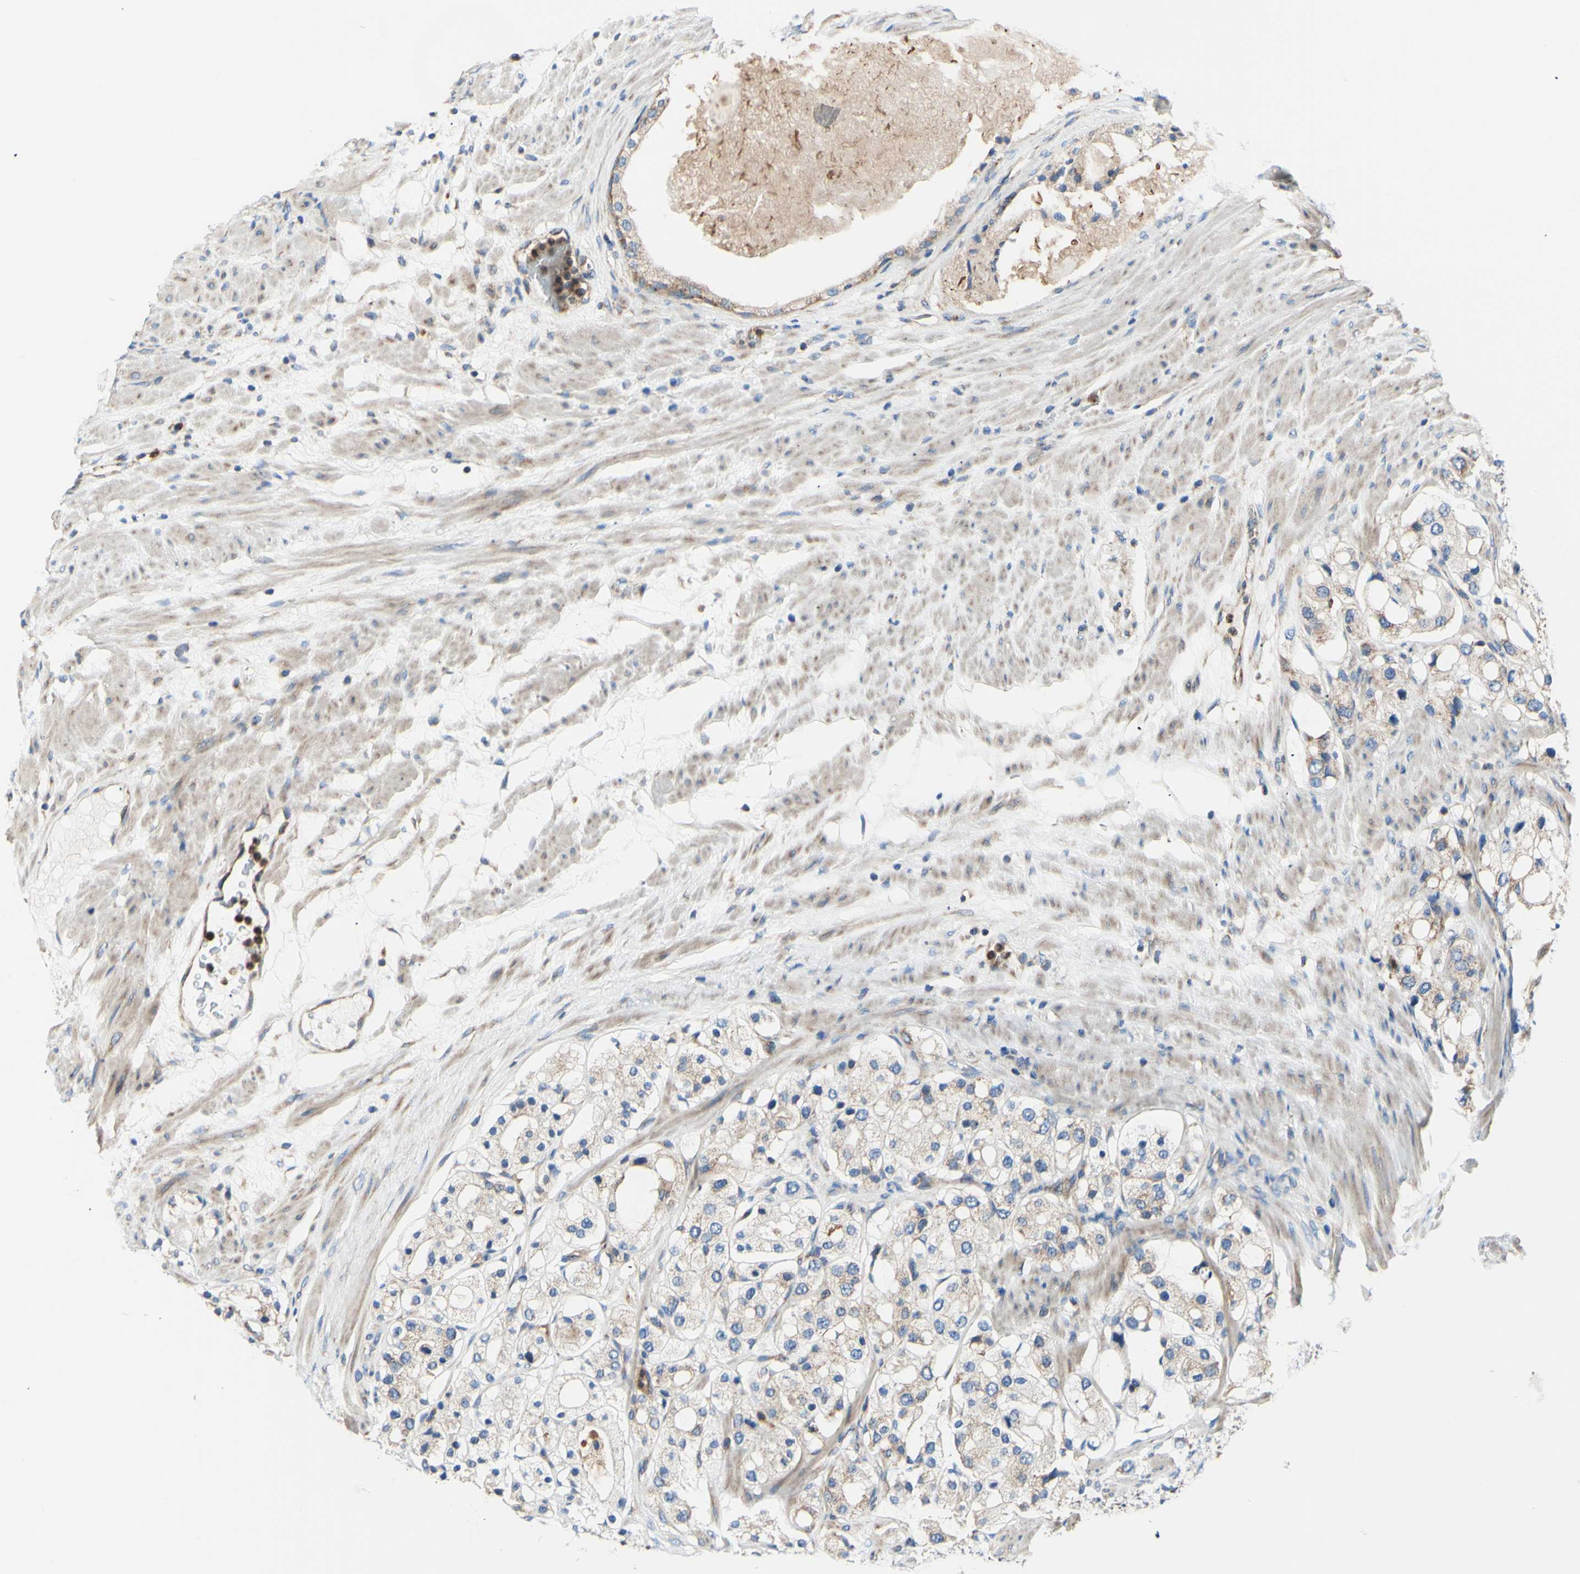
{"staining": {"intensity": "moderate", "quantity": "25%-75%", "location": "cytoplasmic/membranous"}, "tissue": "prostate cancer", "cell_type": "Tumor cells", "image_type": "cancer", "snomed": [{"axis": "morphology", "description": "Adenocarcinoma, High grade"}, {"axis": "topography", "description": "Prostate"}], "caption": "Brown immunohistochemical staining in prostate cancer demonstrates moderate cytoplasmic/membranous positivity in about 25%-75% of tumor cells.", "gene": "FMR1", "patient": {"sex": "male", "age": 65}}